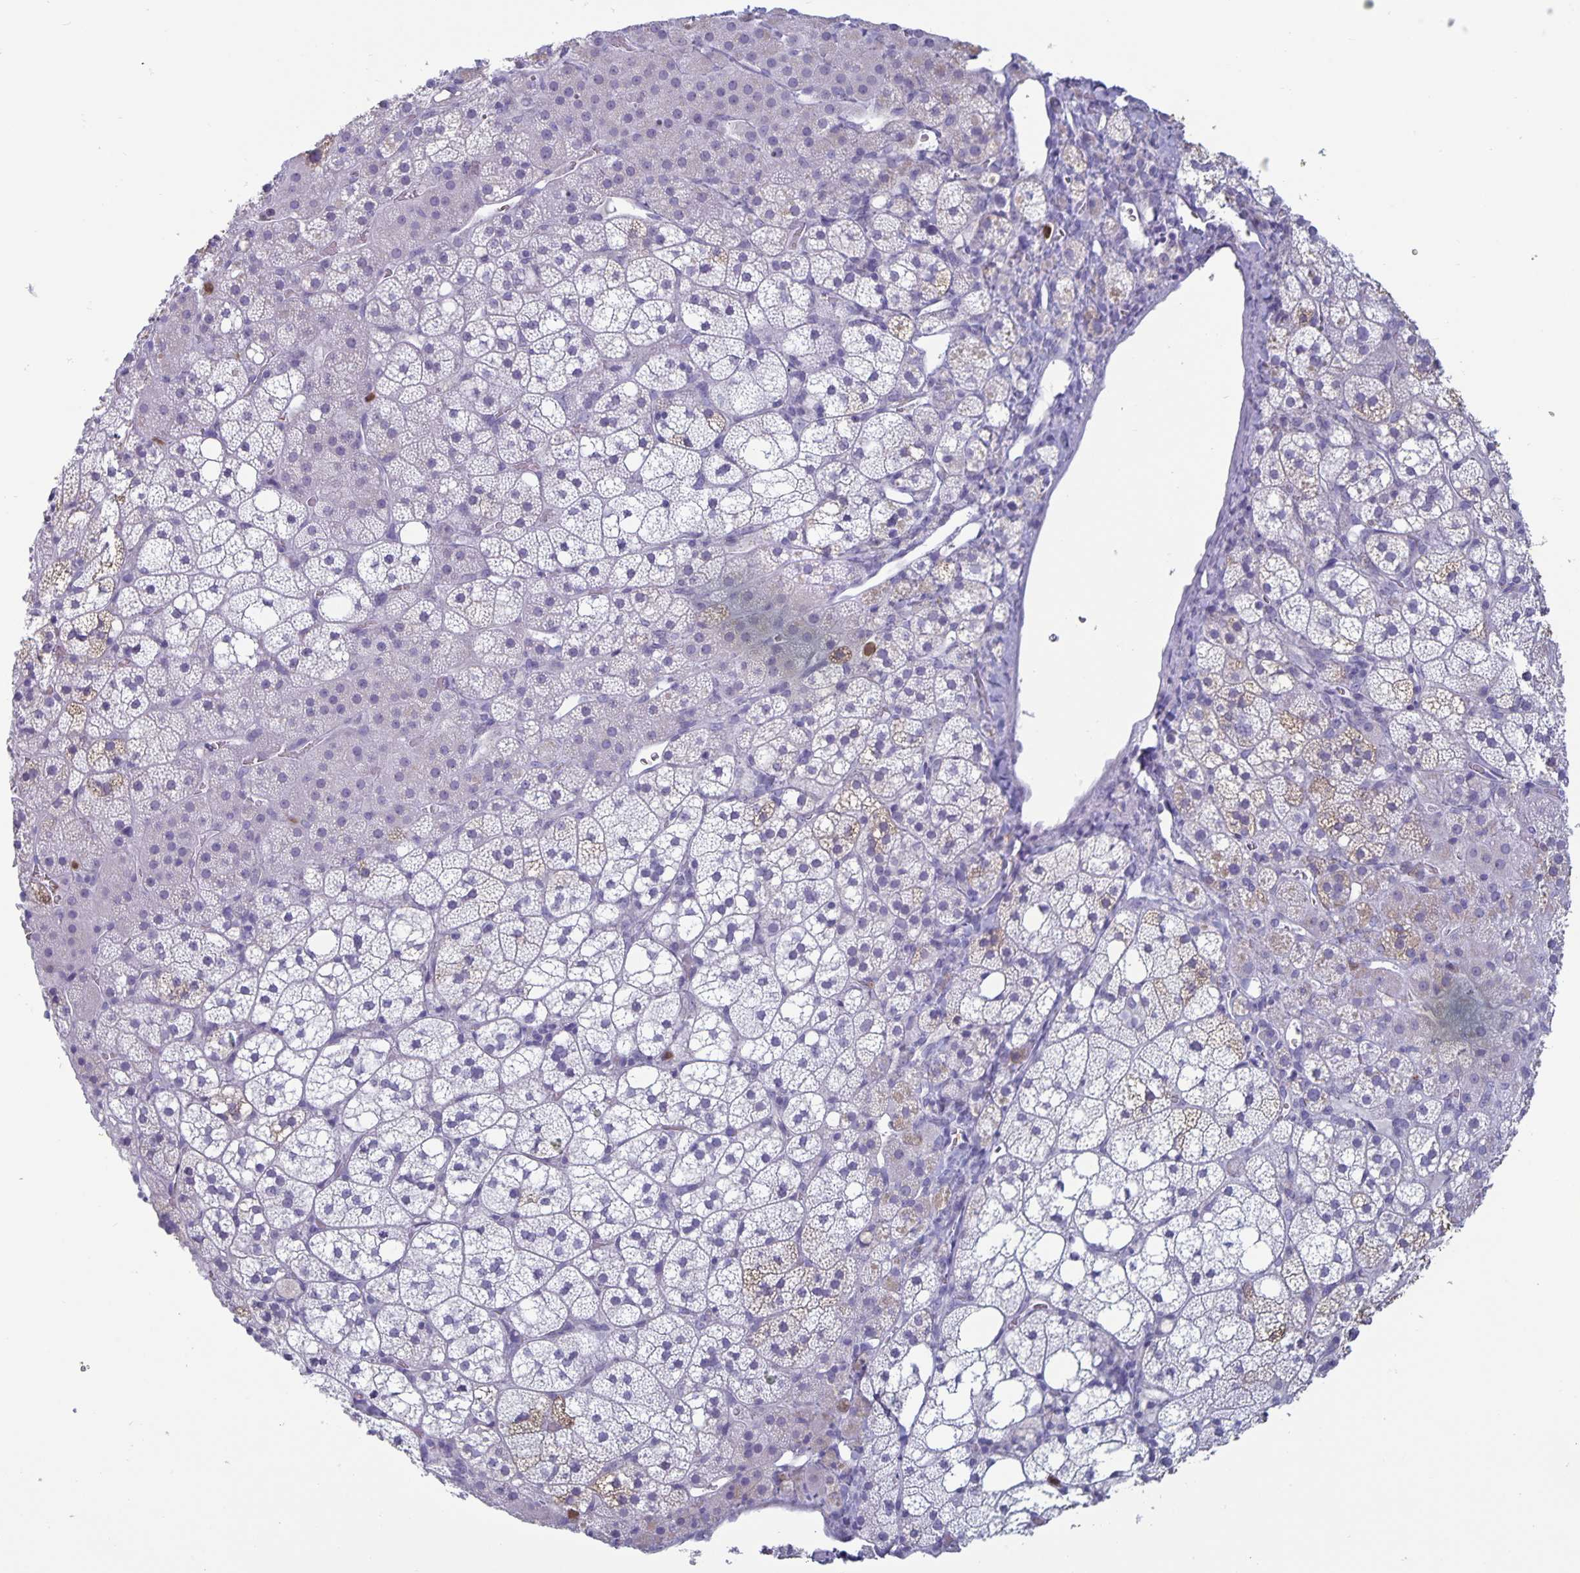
{"staining": {"intensity": "weak", "quantity": "25%-75%", "location": "cytoplasmic/membranous"}, "tissue": "adrenal gland", "cell_type": "Glandular cells", "image_type": "normal", "snomed": [{"axis": "morphology", "description": "Normal tissue, NOS"}, {"axis": "topography", "description": "Adrenal gland"}], "caption": "This micrograph shows normal adrenal gland stained with immunohistochemistry (IHC) to label a protein in brown. The cytoplasmic/membranous of glandular cells show weak positivity for the protein. Nuclei are counter-stained blue.", "gene": "PLCB3", "patient": {"sex": "male", "age": 53}}